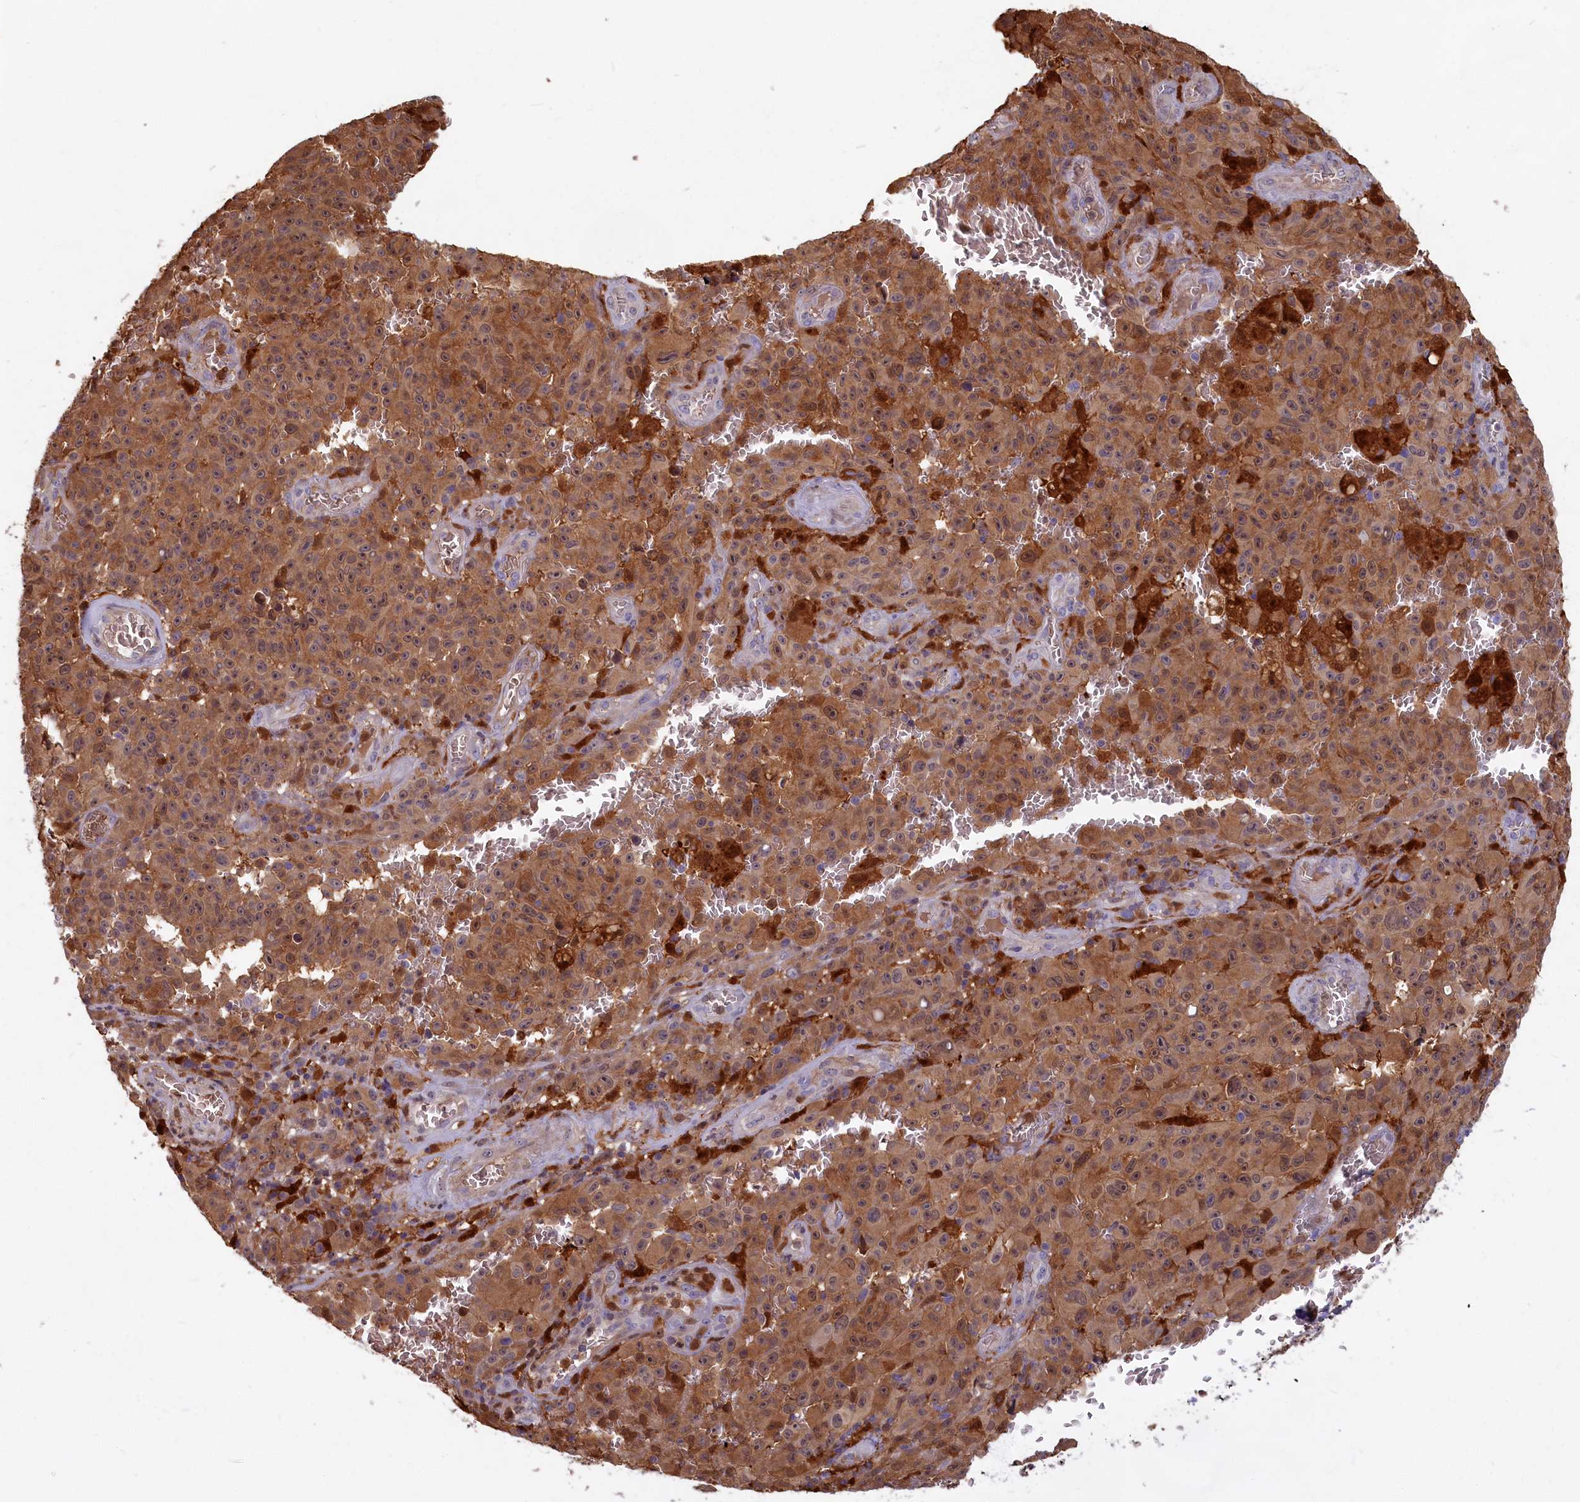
{"staining": {"intensity": "strong", "quantity": ">75%", "location": "cytoplasmic/membranous"}, "tissue": "melanoma", "cell_type": "Tumor cells", "image_type": "cancer", "snomed": [{"axis": "morphology", "description": "Malignant melanoma, NOS"}, {"axis": "topography", "description": "Skin"}], "caption": "Malignant melanoma stained for a protein (brown) demonstrates strong cytoplasmic/membranous positive staining in approximately >75% of tumor cells.", "gene": "BLVRB", "patient": {"sex": "female", "age": 82}}